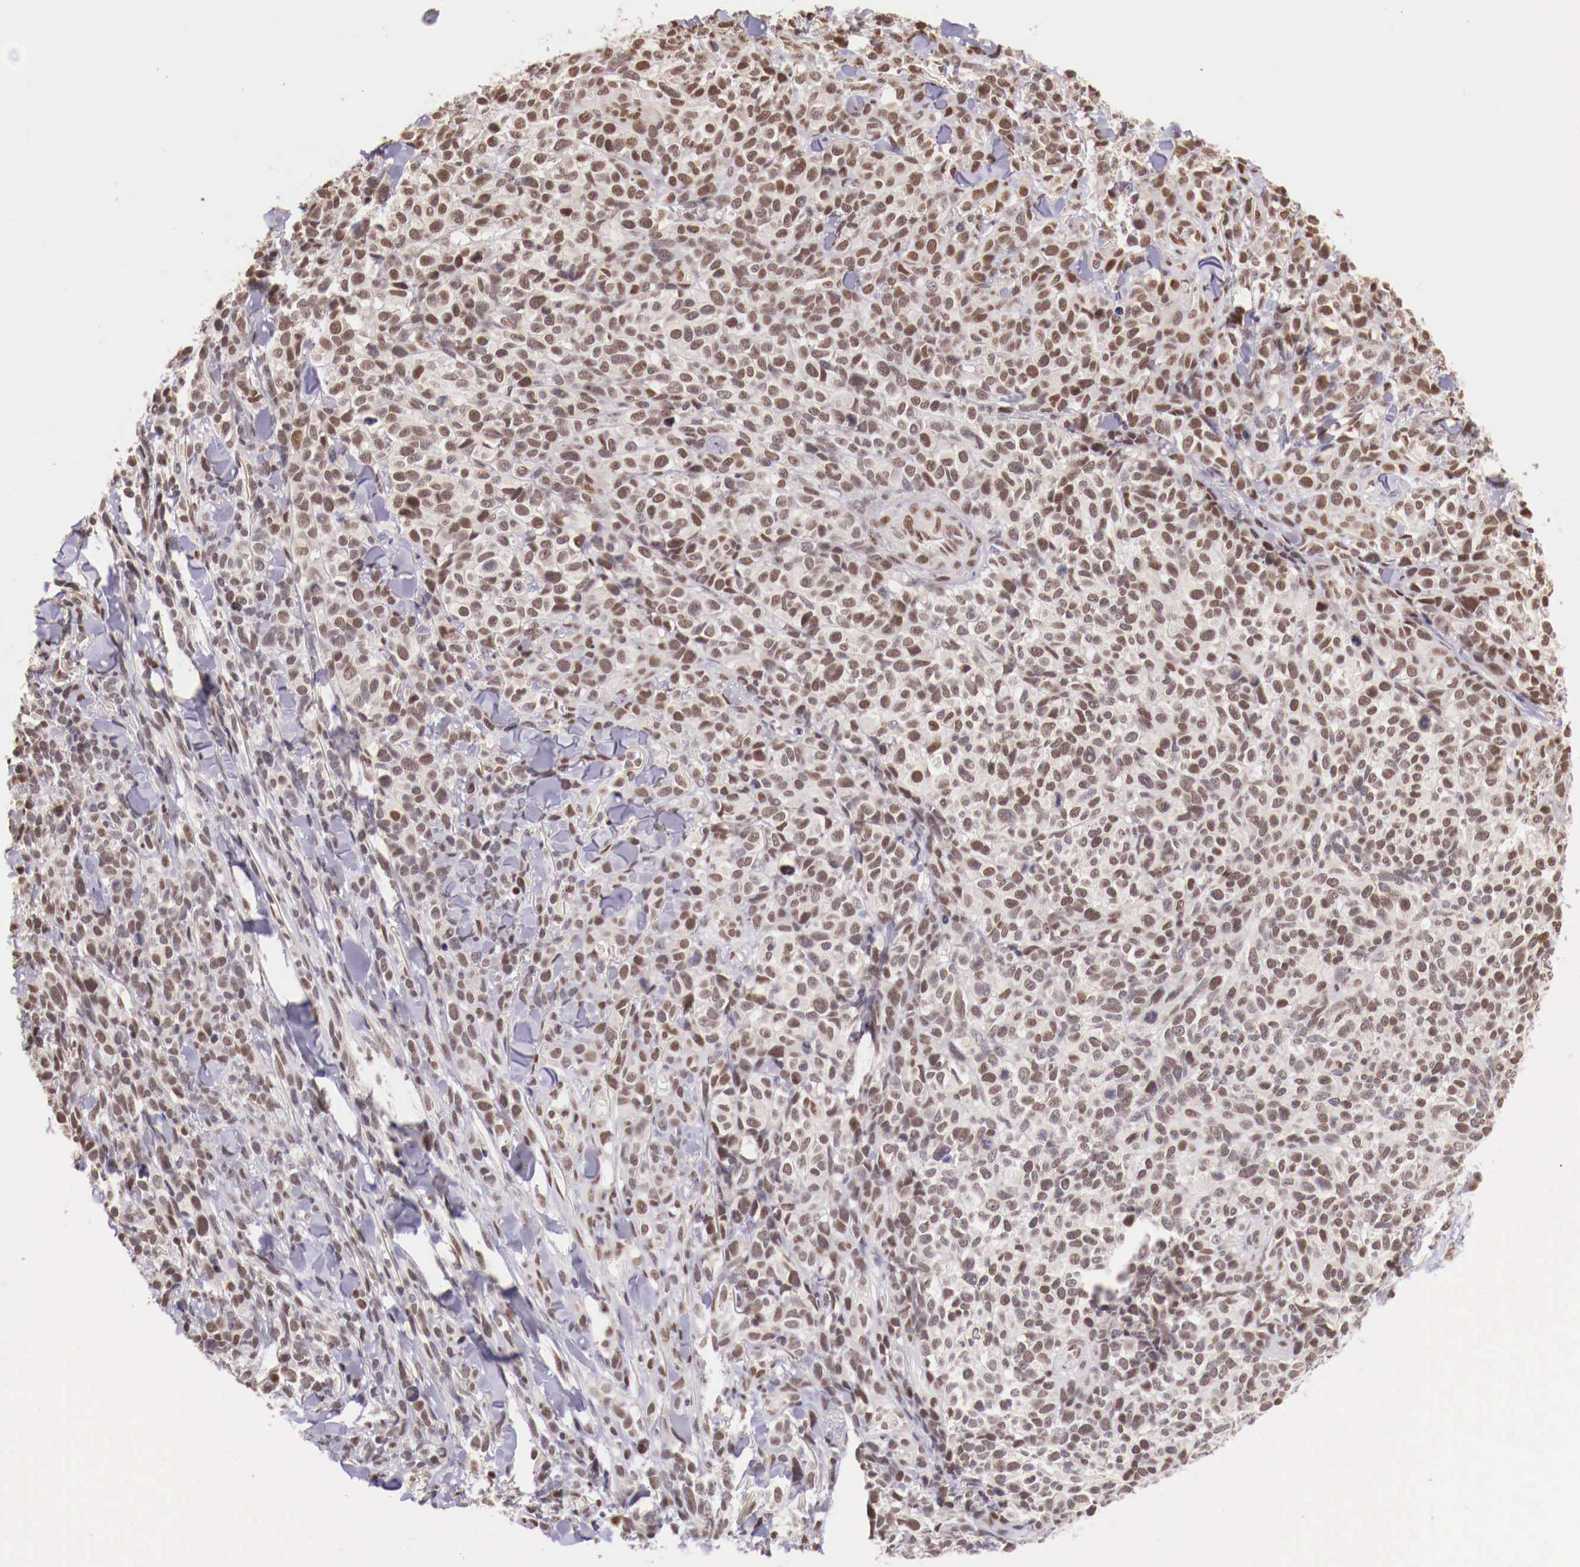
{"staining": {"intensity": "weak", "quantity": "25%-75%", "location": "nuclear"}, "tissue": "melanoma", "cell_type": "Tumor cells", "image_type": "cancer", "snomed": [{"axis": "morphology", "description": "Malignant melanoma, NOS"}, {"axis": "topography", "description": "Skin"}], "caption": "Malignant melanoma stained for a protein shows weak nuclear positivity in tumor cells.", "gene": "SP1", "patient": {"sex": "female", "age": 85}}